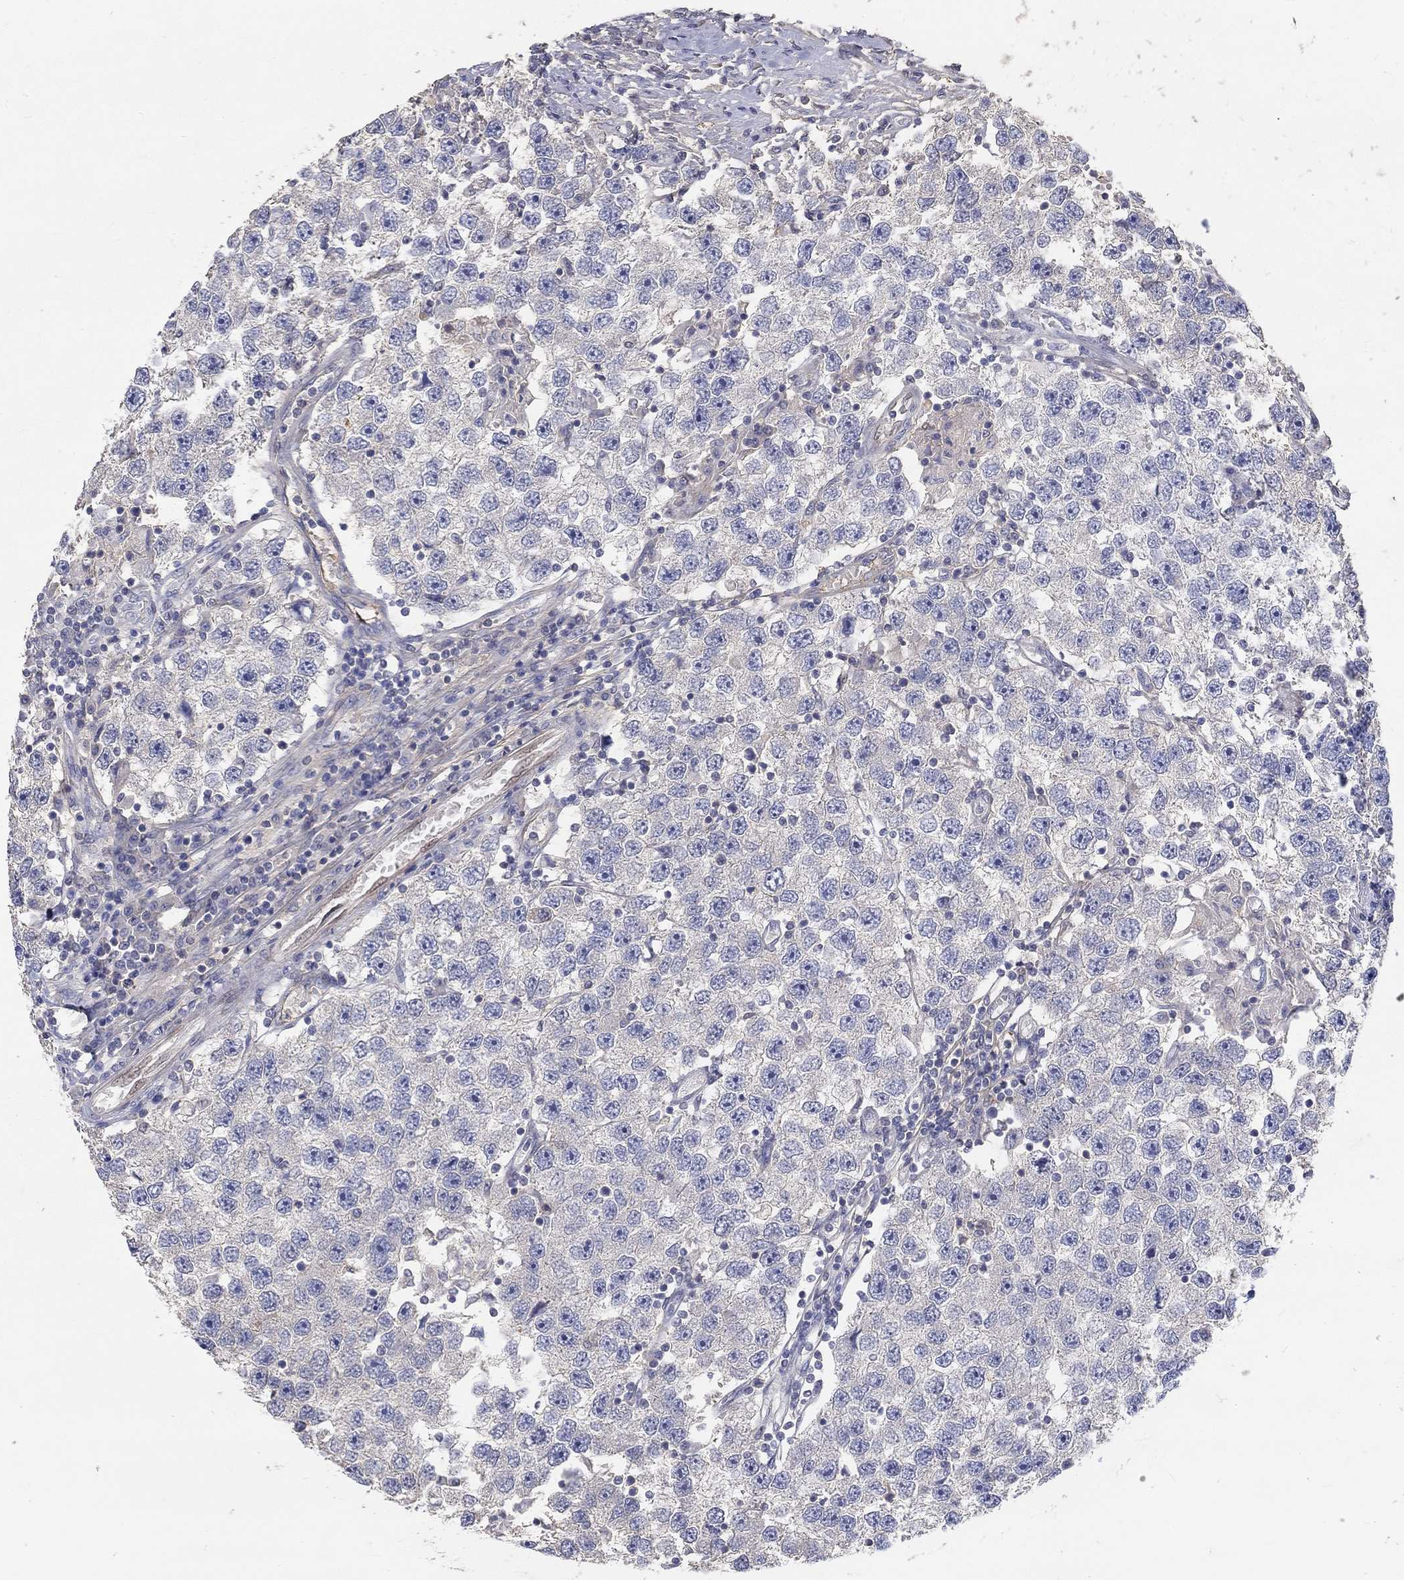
{"staining": {"intensity": "negative", "quantity": "none", "location": "none"}, "tissue": "testis cancer", "cell_type": "Tumor cells", "image_type": "cancer", "snomed": [{"axis": "morphology", "description": "Seminoma, NOS"}, {"axis": "topography", "description": "Testis"}], "caption": "This is an immunohistochemistry (IHC) image of testis cancer. There is no staining in tumor cells.", "gene": "FGF2", "patient": {"sex": "male", "age": 26}}